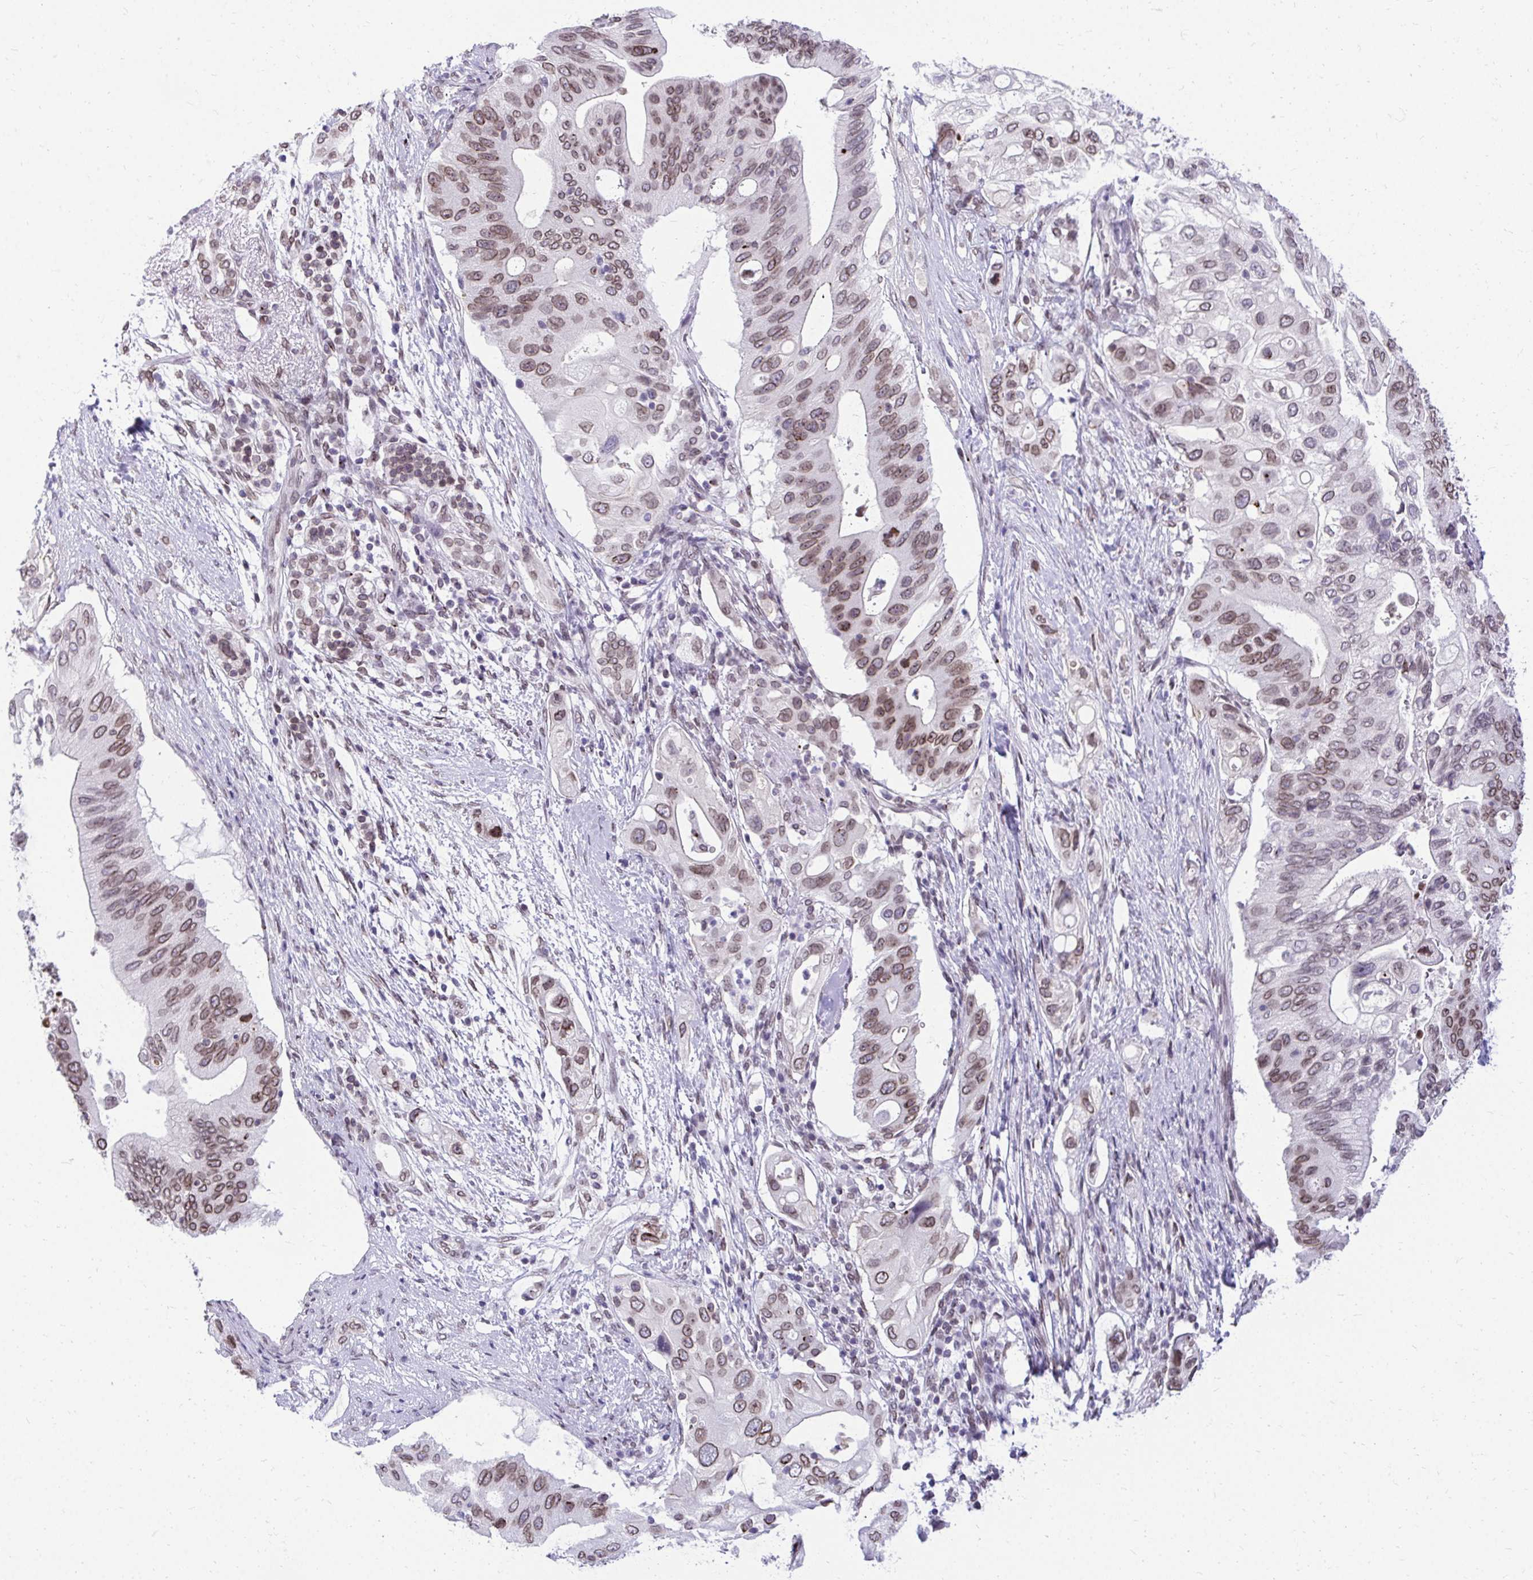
{"staining": {"intensity": "moderate", "quantity": ">75%", "location": "cytoplasmic/membranous,nuclear"}, "tissue": "pancreatic cancer", "cell_type": "Tumor cells", "image_type": "cancer", "snomed": [{"axis": "morphology", "description": "Adenocarcinoma, NOS"}, {"axis": "topography", "description": "Pancreas"}], "caption": "Immunohistochemistry (IHC) image of adenocarcinoma (pancreatic) stained for a protein (brown), which exhibits medium levels of moderate cytoplasmic/membranous and nuclear staining in about >75% of tumor cells.", "gene": "BANF1", "patient": {"sex": "female", "age": 72}}